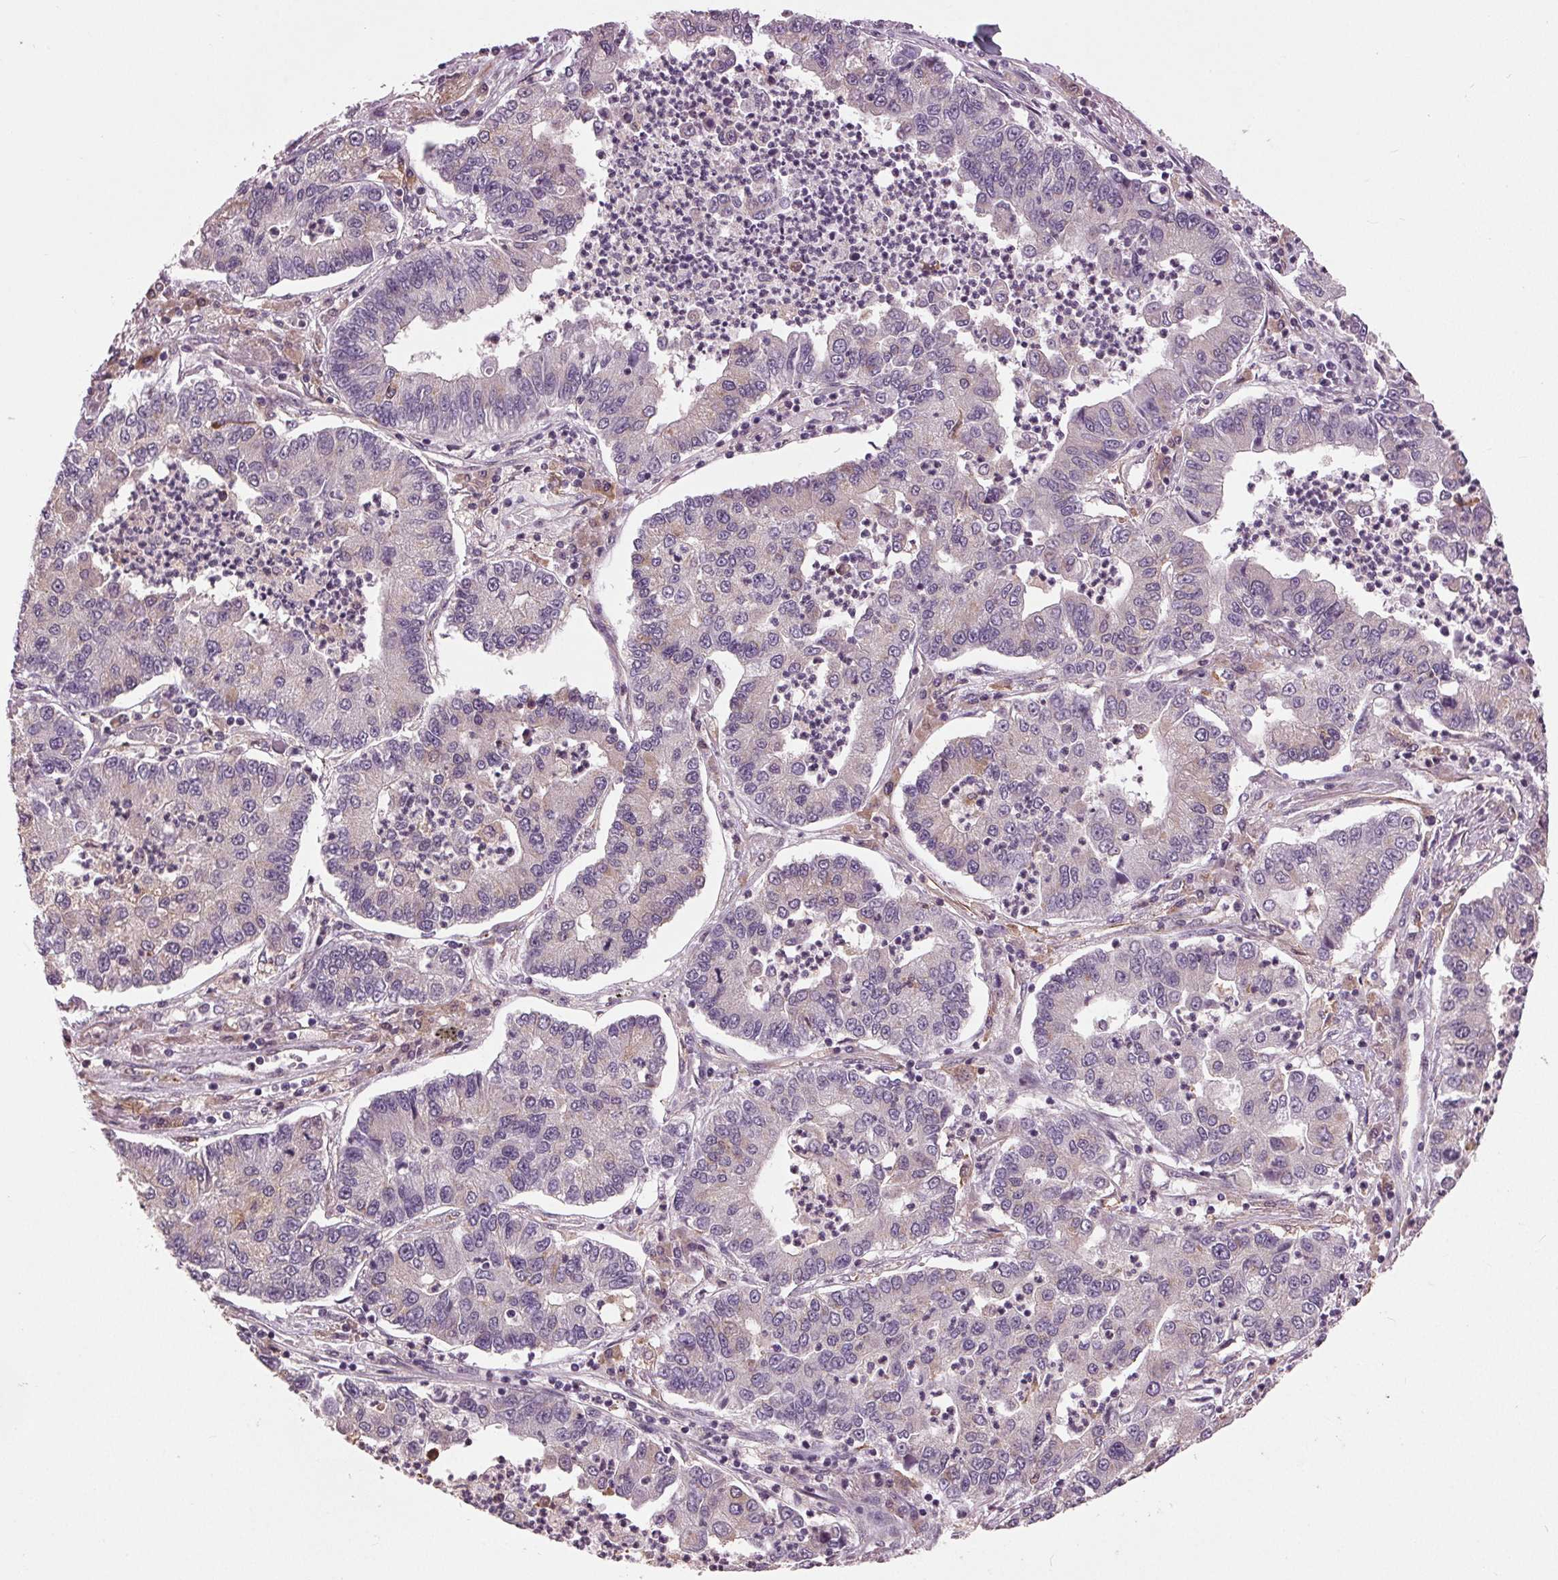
{"staining": {"intensity": "negative", "quantity": "none", "location": "none"}, "tissue": "lung cancer", "cell_type": "Tumor cells", "image_type": "cancer", "snomed": [{"axis": "morphology", "description": "Adenocarcinoma, NOS"}, {"axis": "topography", "description": "Lung"}], "caption": "Immunohistochemistry (IHC) micrograph of human lung adenocarcinoma stained for a protein (brown), which displays no positivity in tumor cells.", "gene": "BSDC1", "patient": {"sex": "female", "age": 57}}